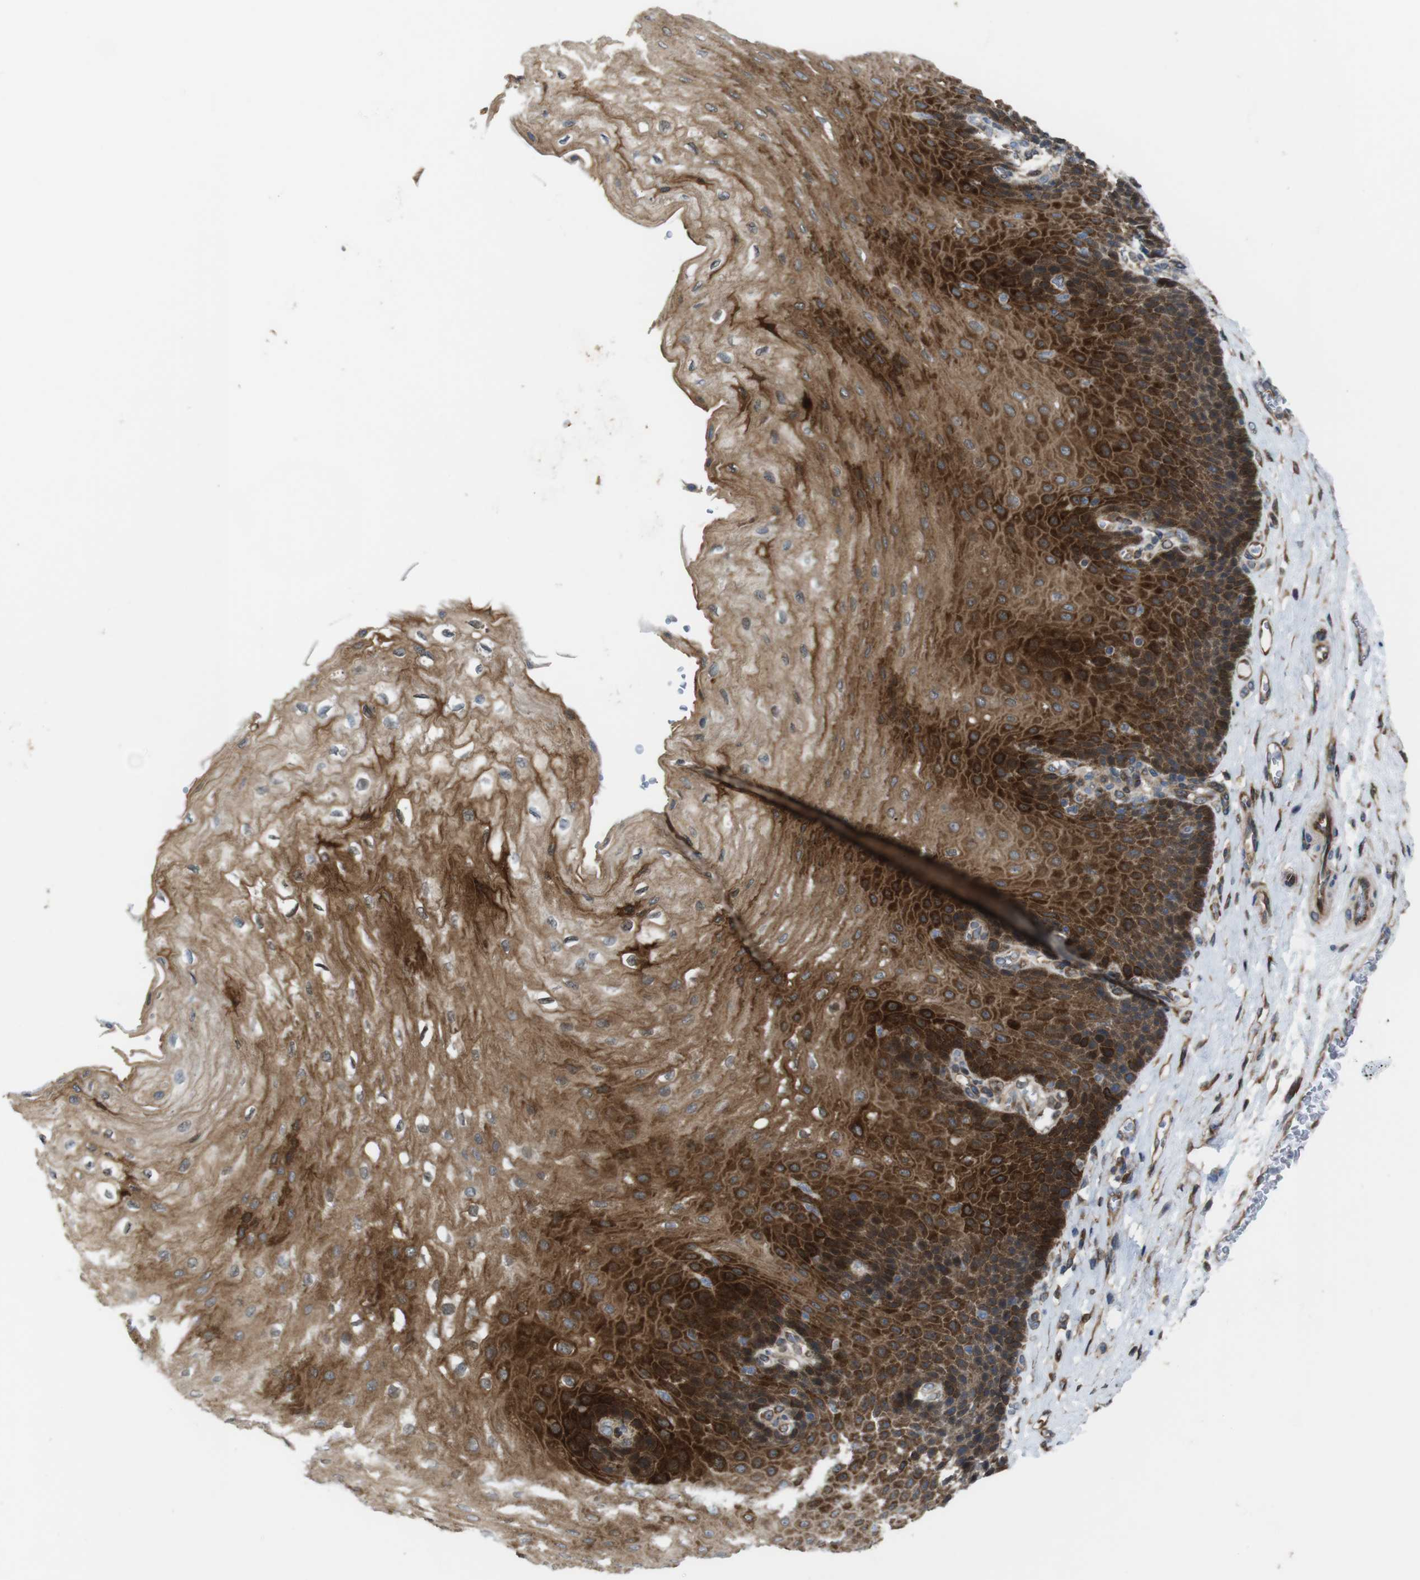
{"staining": {"intensity": "strong", "quantity": ">75%", "location": "cytoplasmic/membranous"}, "tissue": "esophagus", "cell_type": "Squamous epithelial cells", "image_type": "normal", "snomed": [{"axis": "morphology", "description": "Normal tissue, NOS"}, {"axis": "topography", "description": "Esophagus"}], "caption": "Protein staining of unremarkable esophagus exhibits strong cytoplasmic/membranous expression in about >75% of squamous epithelial cells. (brown staining indicates protein expression, while blue staining denotes nuclei).", "gene": "PCOLCE2", "patient": {"sex": "female", "age": 72}}